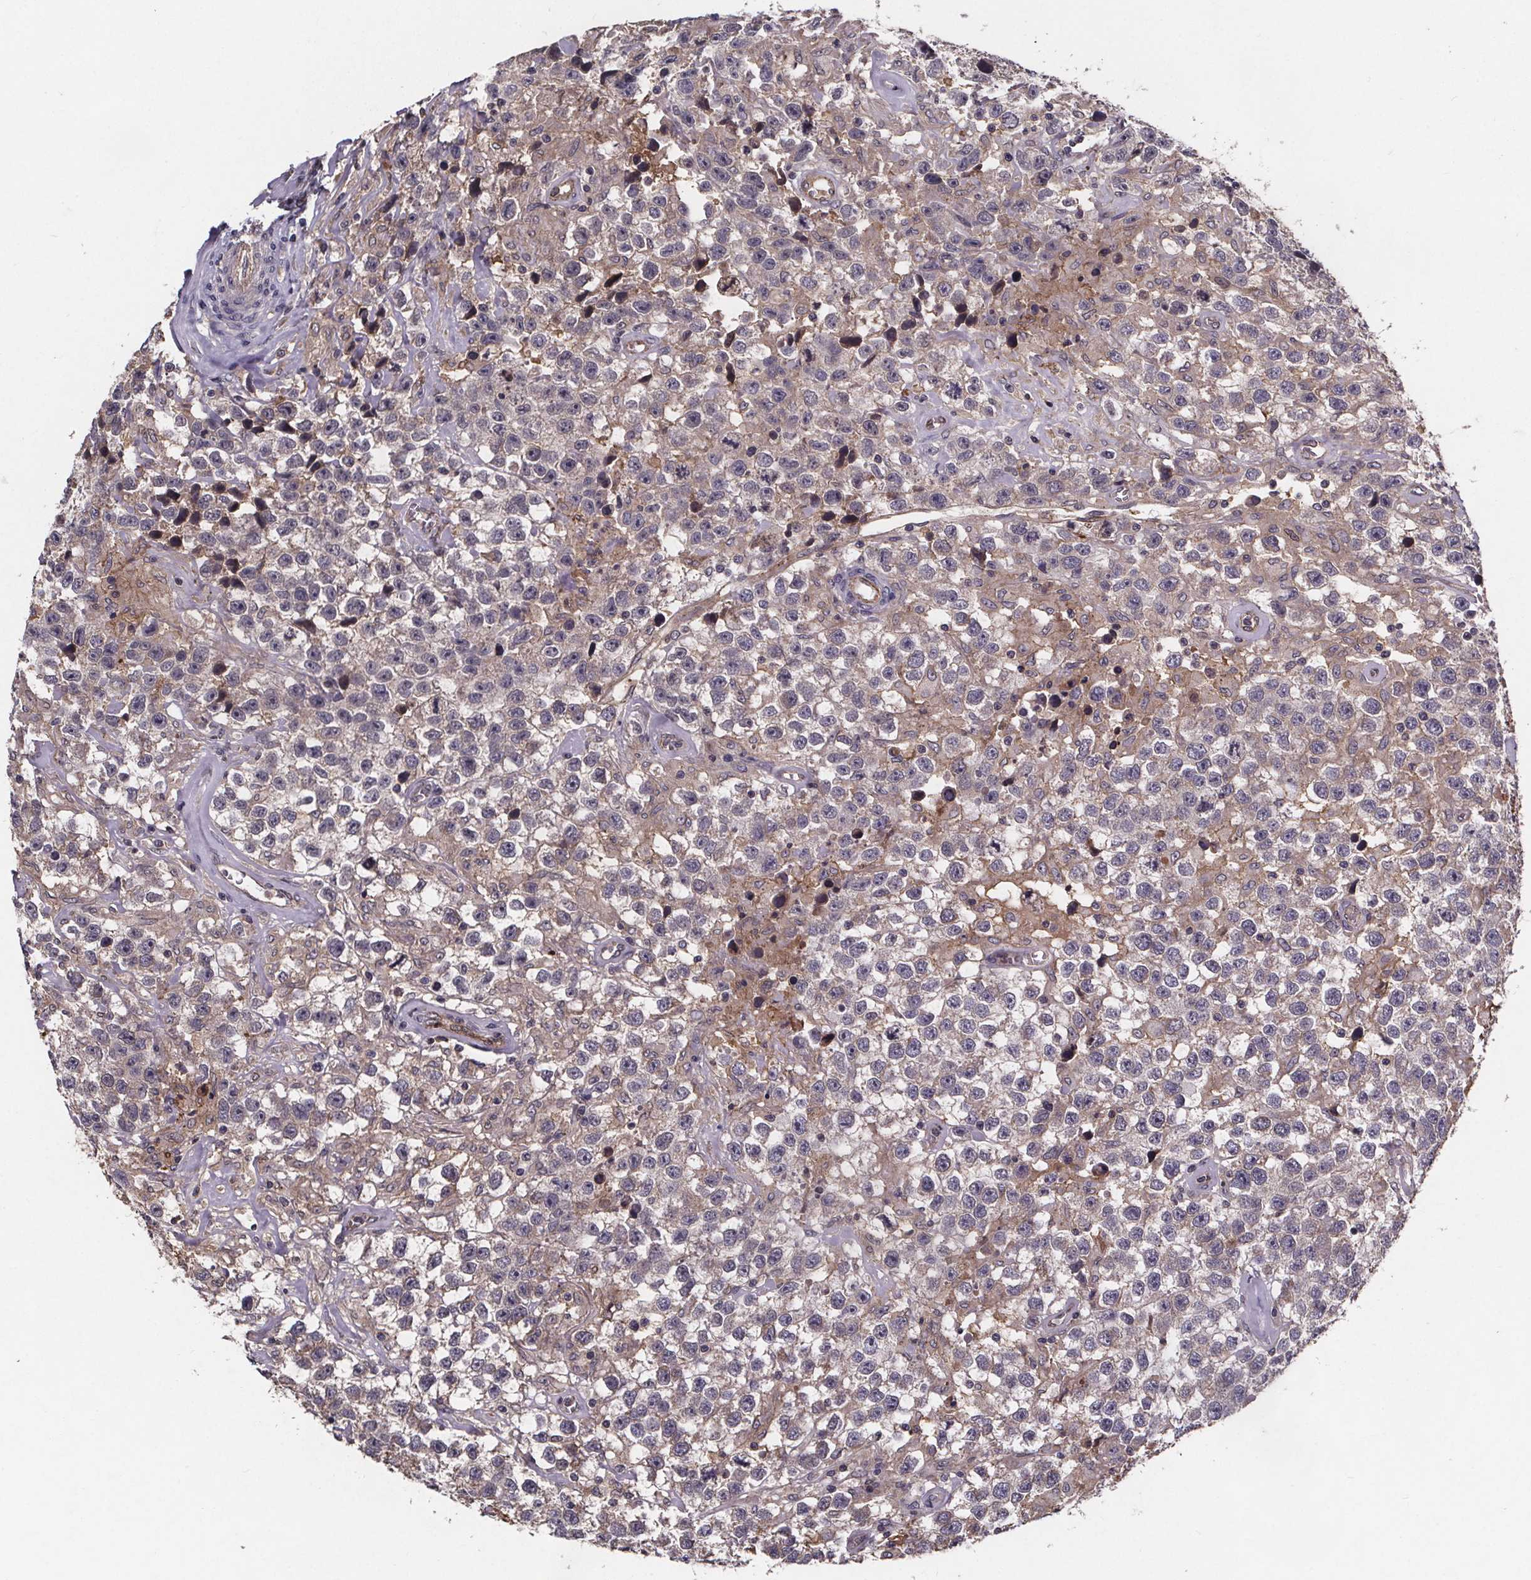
{"staining": {"intensity": "negative", "quantity": "none", "location": "none"}, "tissue": "testis cancer", "cell_type": "Tumor cells", "image_type": "cancer", "snomed": [{"axis": "morphology", "description": "Seminoma, NOS"}, {"axis": "topography", "description": "Testis"}], "caption": "This is an immunohistochemistry image of seminoma (testis). There is no expression in tumor cells.", "gene": "FASTKD3", "patient": {"sex": "male", "age": 43}}